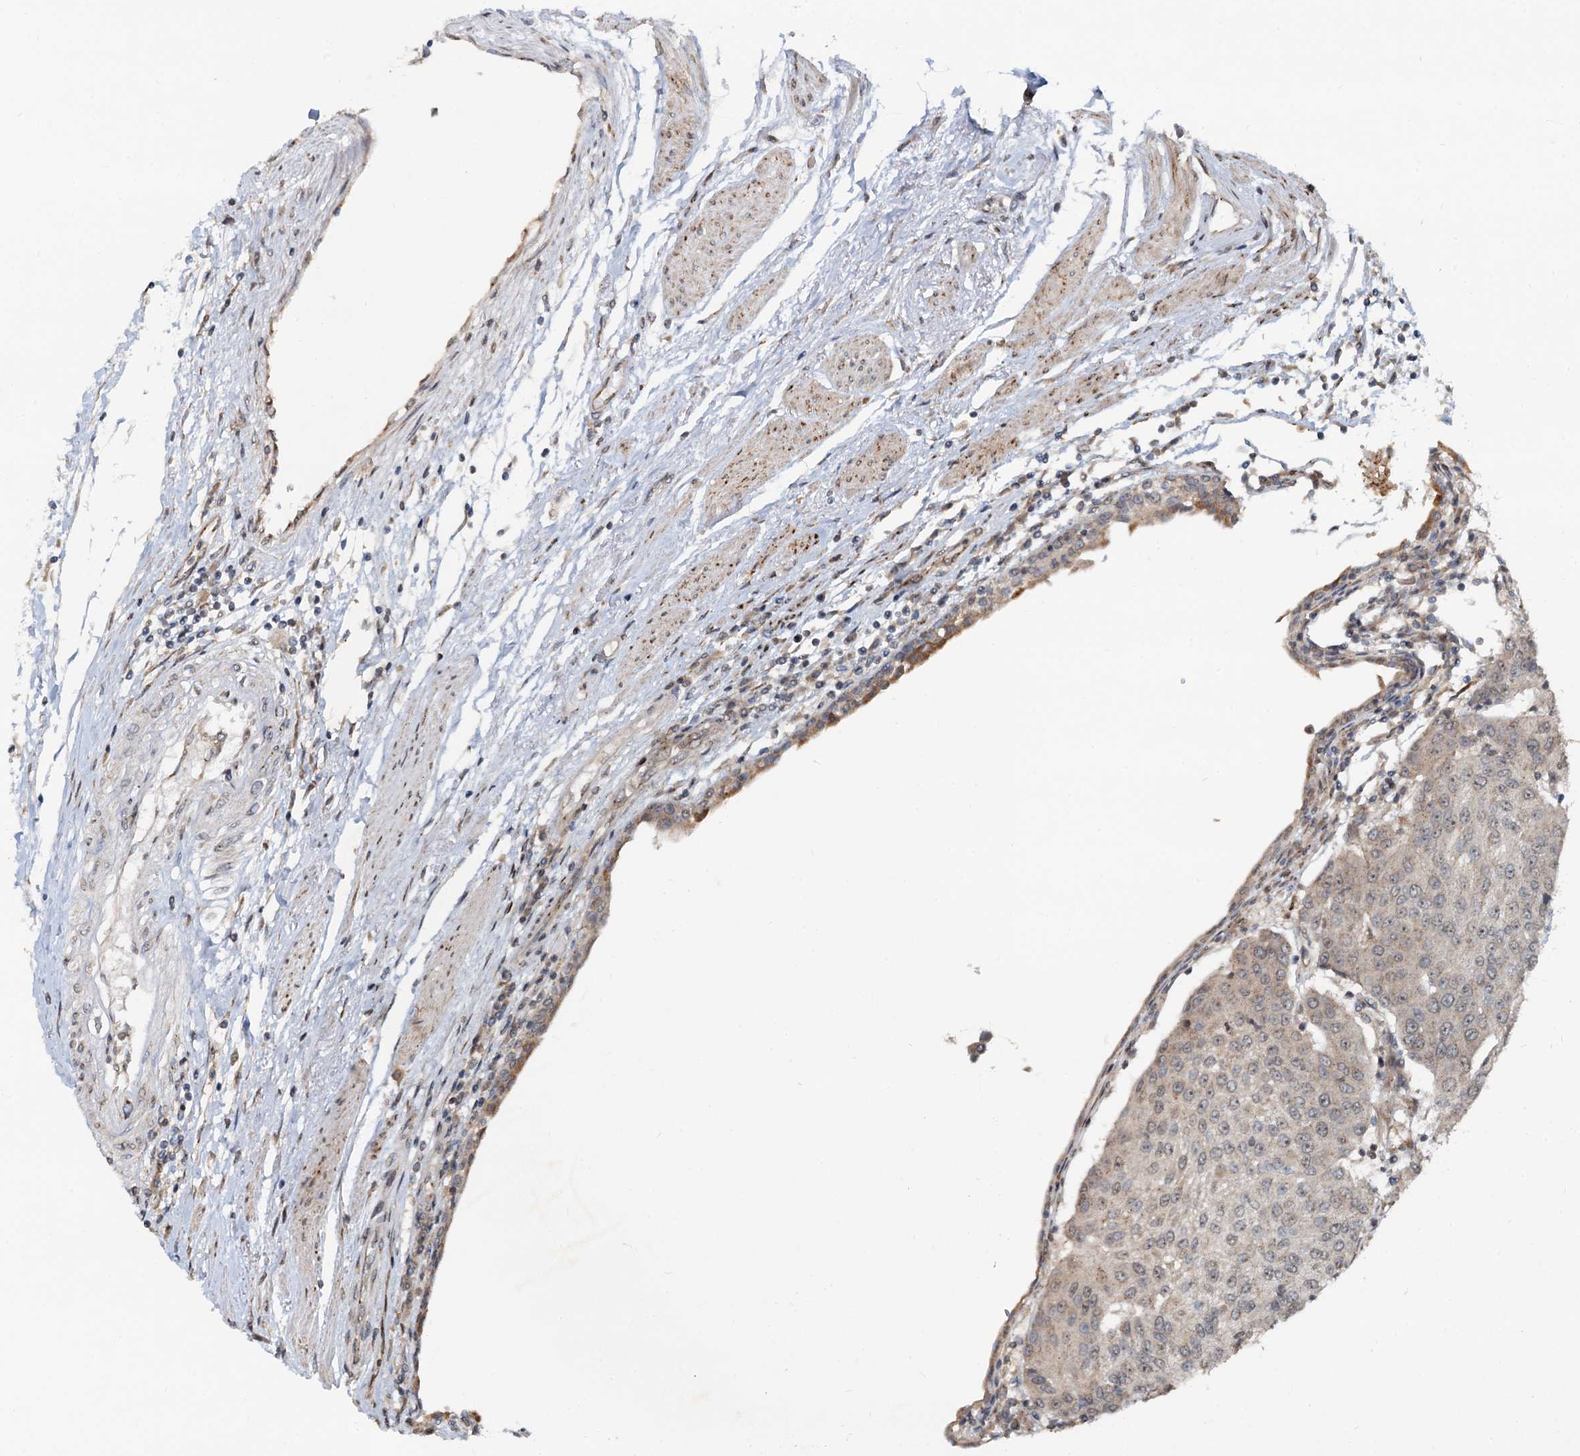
{"staining": {"intensity": "negative", "quantity": "none", "location": "none"}, "tissue": "urothelial cancer", "cell_type": "Tumor cells", "image_type": "cancer", "snomed": [{"axis": "morphology", "description": "Urothelial carcinoma, High grade"}, {"axis": "topography", "description": "Urinary bladder"}], "caption": "The immunohistochemistry image has no significant staining in tumor cells of urothelial carcinoma (high-grade) tissue. (Brightfield microscopy of DAB (3,3'-diaminobenzidine) IHC at high magnification).", "gene": "CEP68", "patient": {"sex": "female", "age": 85}}